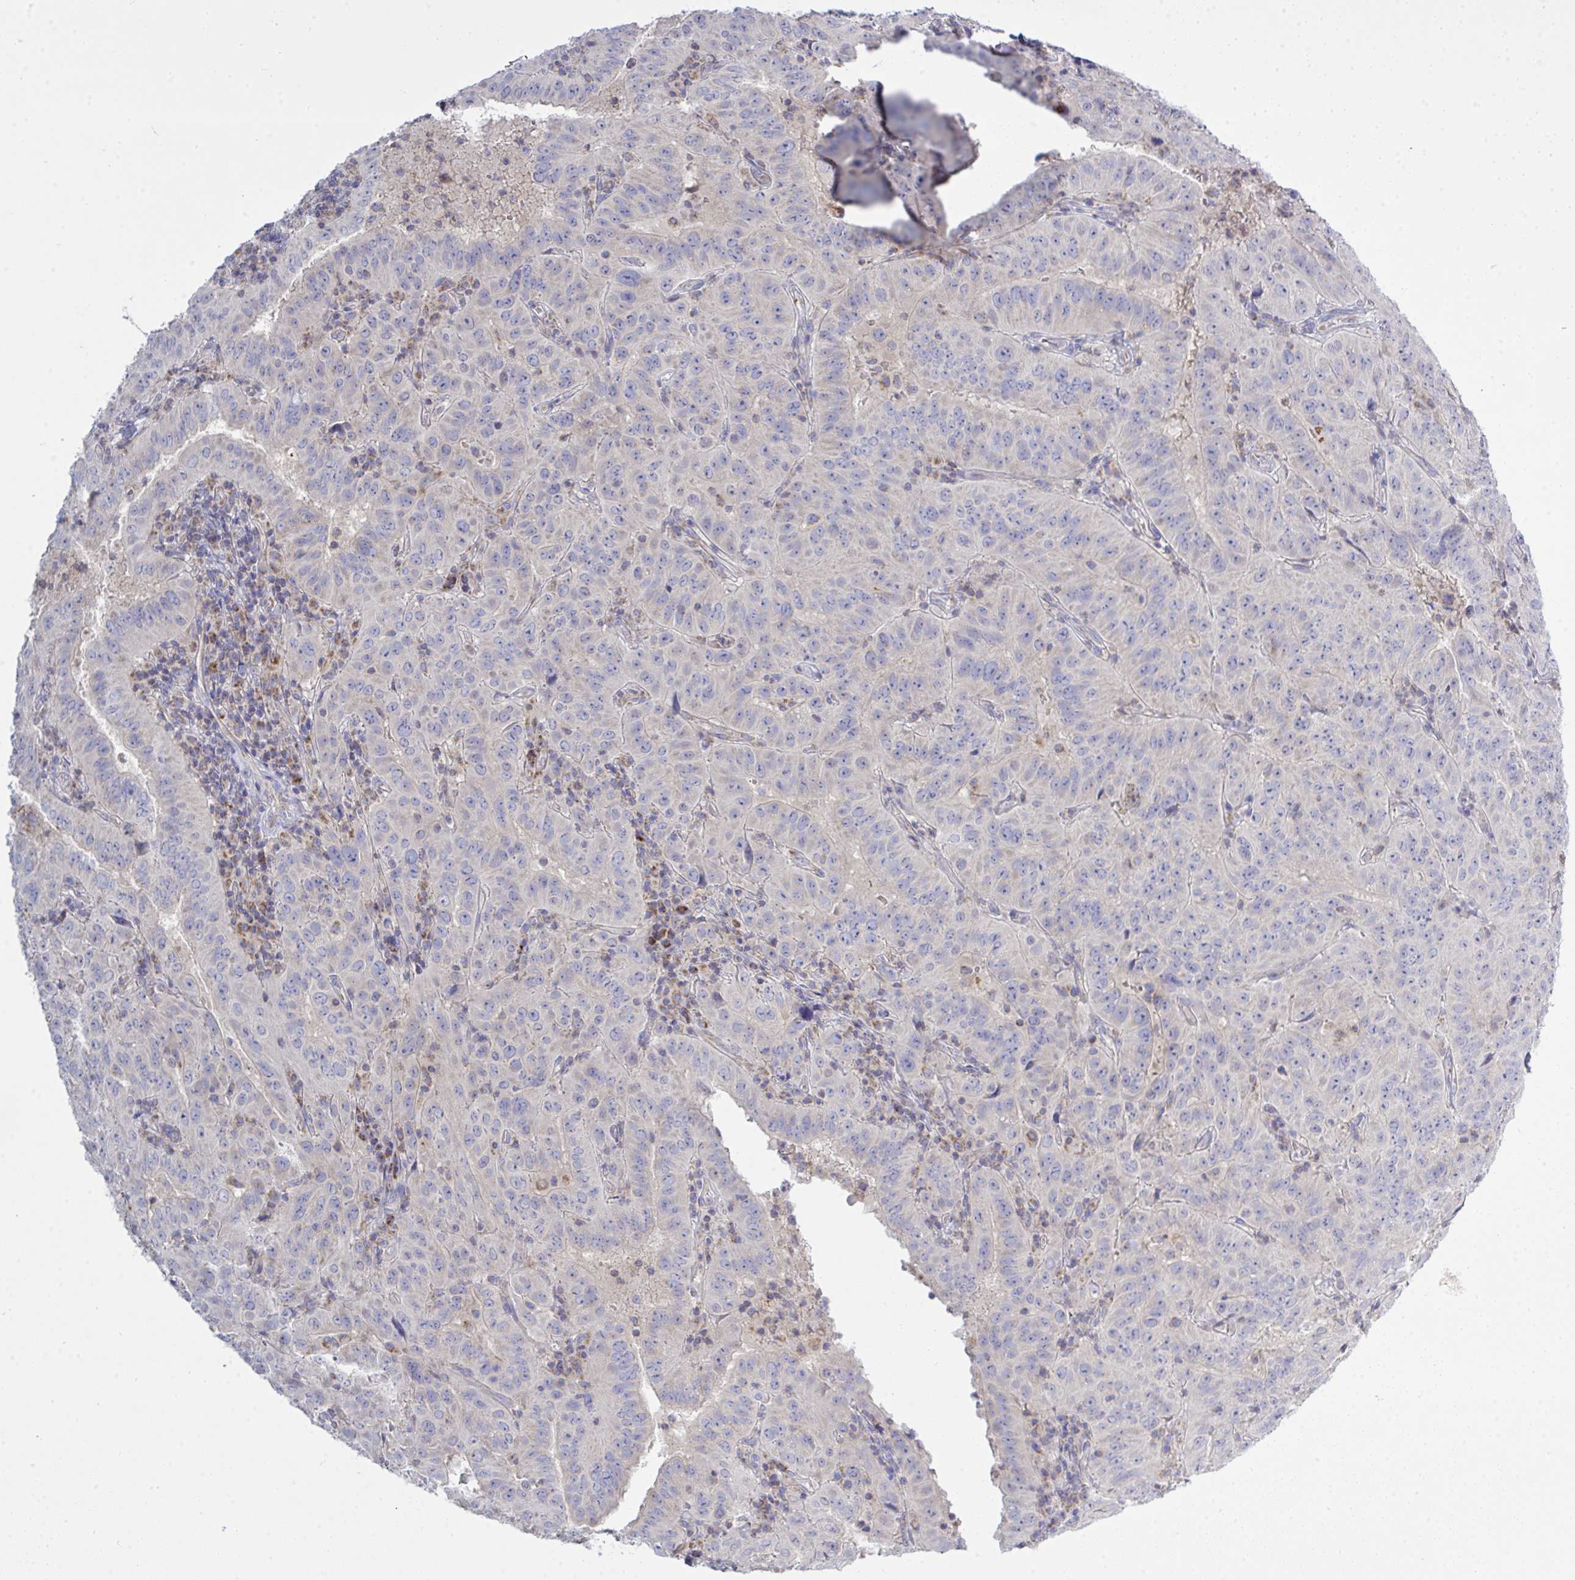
{"staining": {"intensity": "negative", "quantity": "none", "location": "none"}, "tissue": "pancreatic cancer", "cell_type": "Tumor cells", "image_type": "cancer", "snomed": [{"axis": "morphology", "description": "Adenocarcinoma, NOS"}, {"axis": "topography", "description": "Pancreas"}], "caption": "This is a micrograph of IHC staining of adenocarcinoma (pancreatic), which shows no staining in tumor cells. Brightfield microscopy of immunohistochemistry (IHC) stained with DAB (3,3'-diaminobenzidine) (brown) and hematoxylin (blue), captured at high magnification.", "gene": "NDUFA7", "patient": {"sex": "male", "age": 63}}